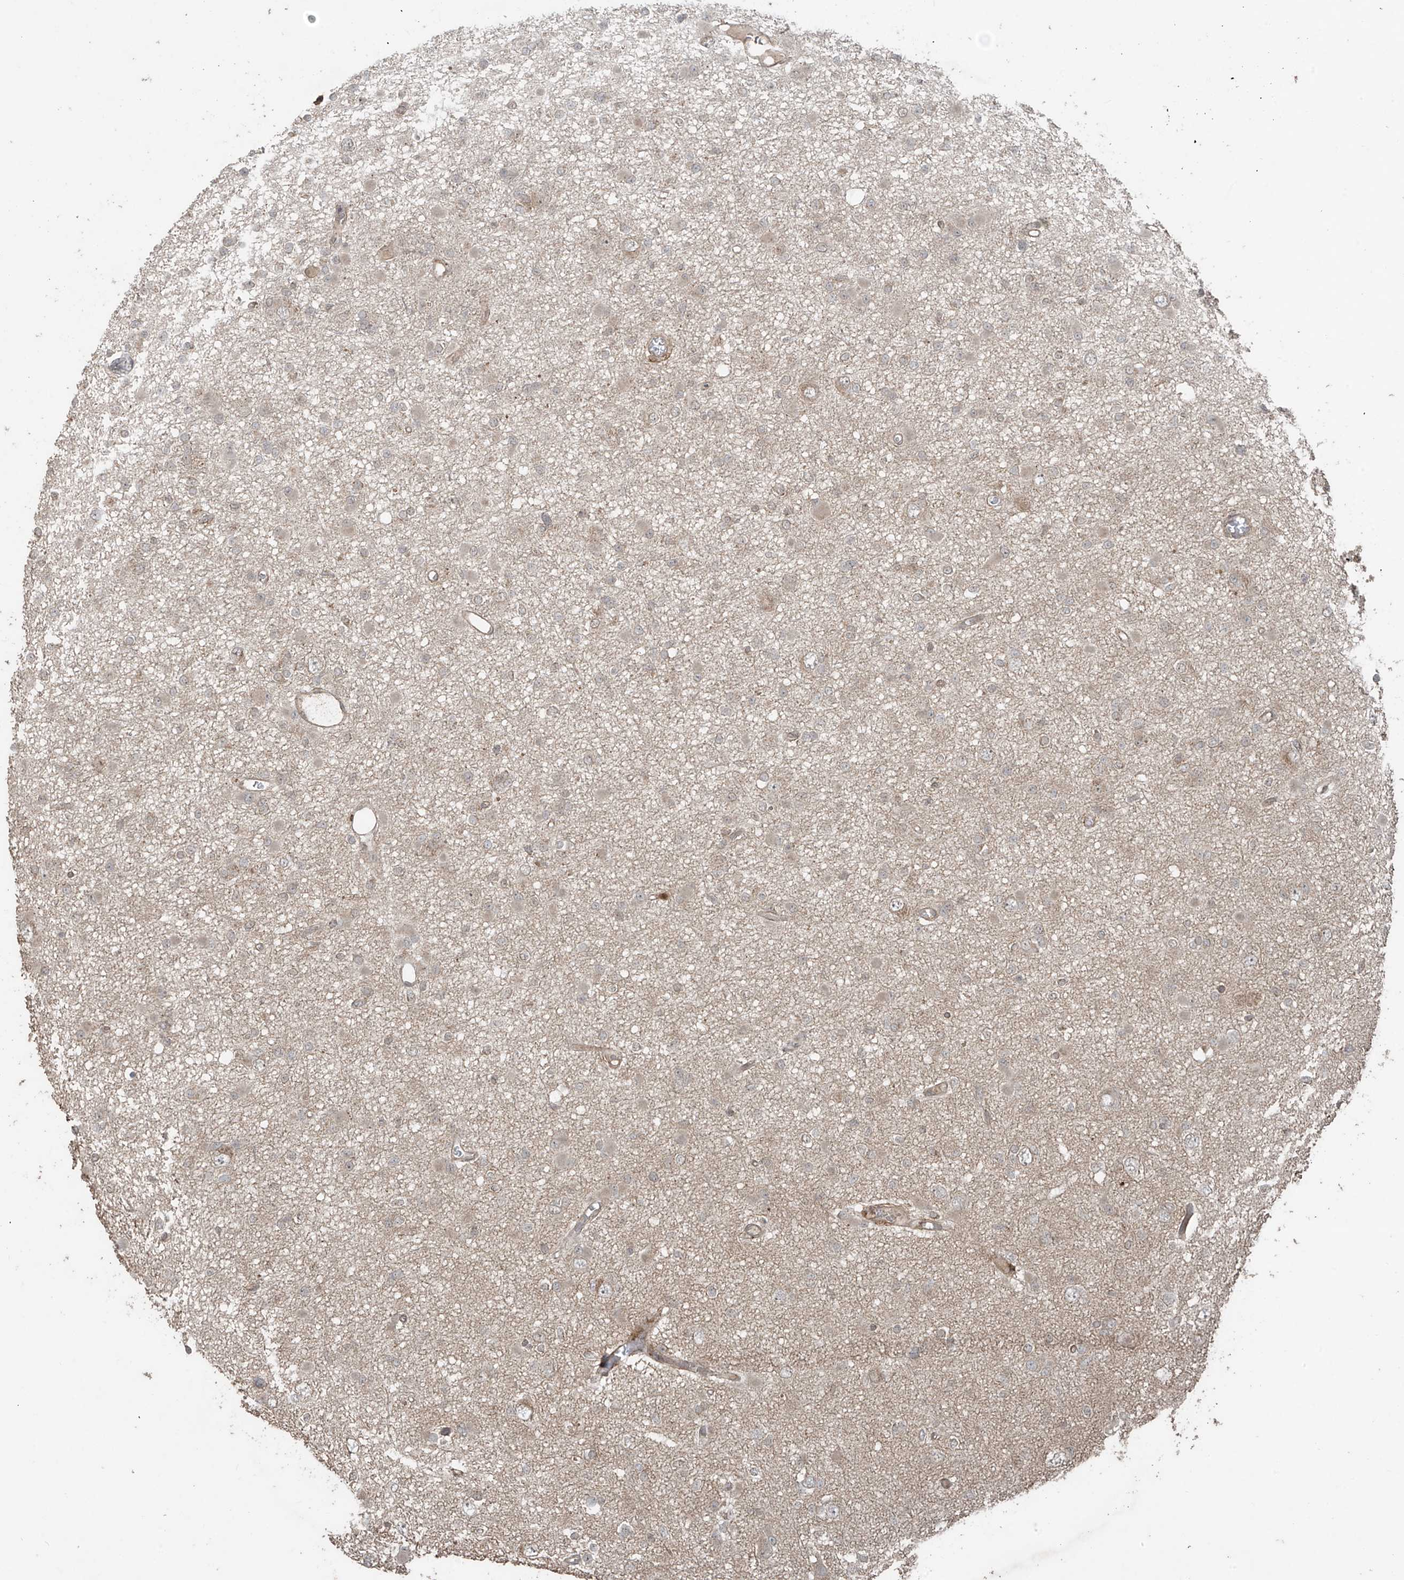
{"staining": {"intensity": "weak", "quantity": "<25%", "location": "cytoplasmic/membranous"}, "tissue": "glioma", "cell_type": "Tumor cells", "image_type": "cancer", "snomed": [{"axis": "morphology", "description": "Glioma, malignant, Low grade"}, {"axis": "topography", "description": "Brain"}], "caption": "IHC of low-grade glioma (malignant) displays no positivity in tumor cells.", "gene": "PGPEP1", "patient": {"sex": "female", "age": 22}}